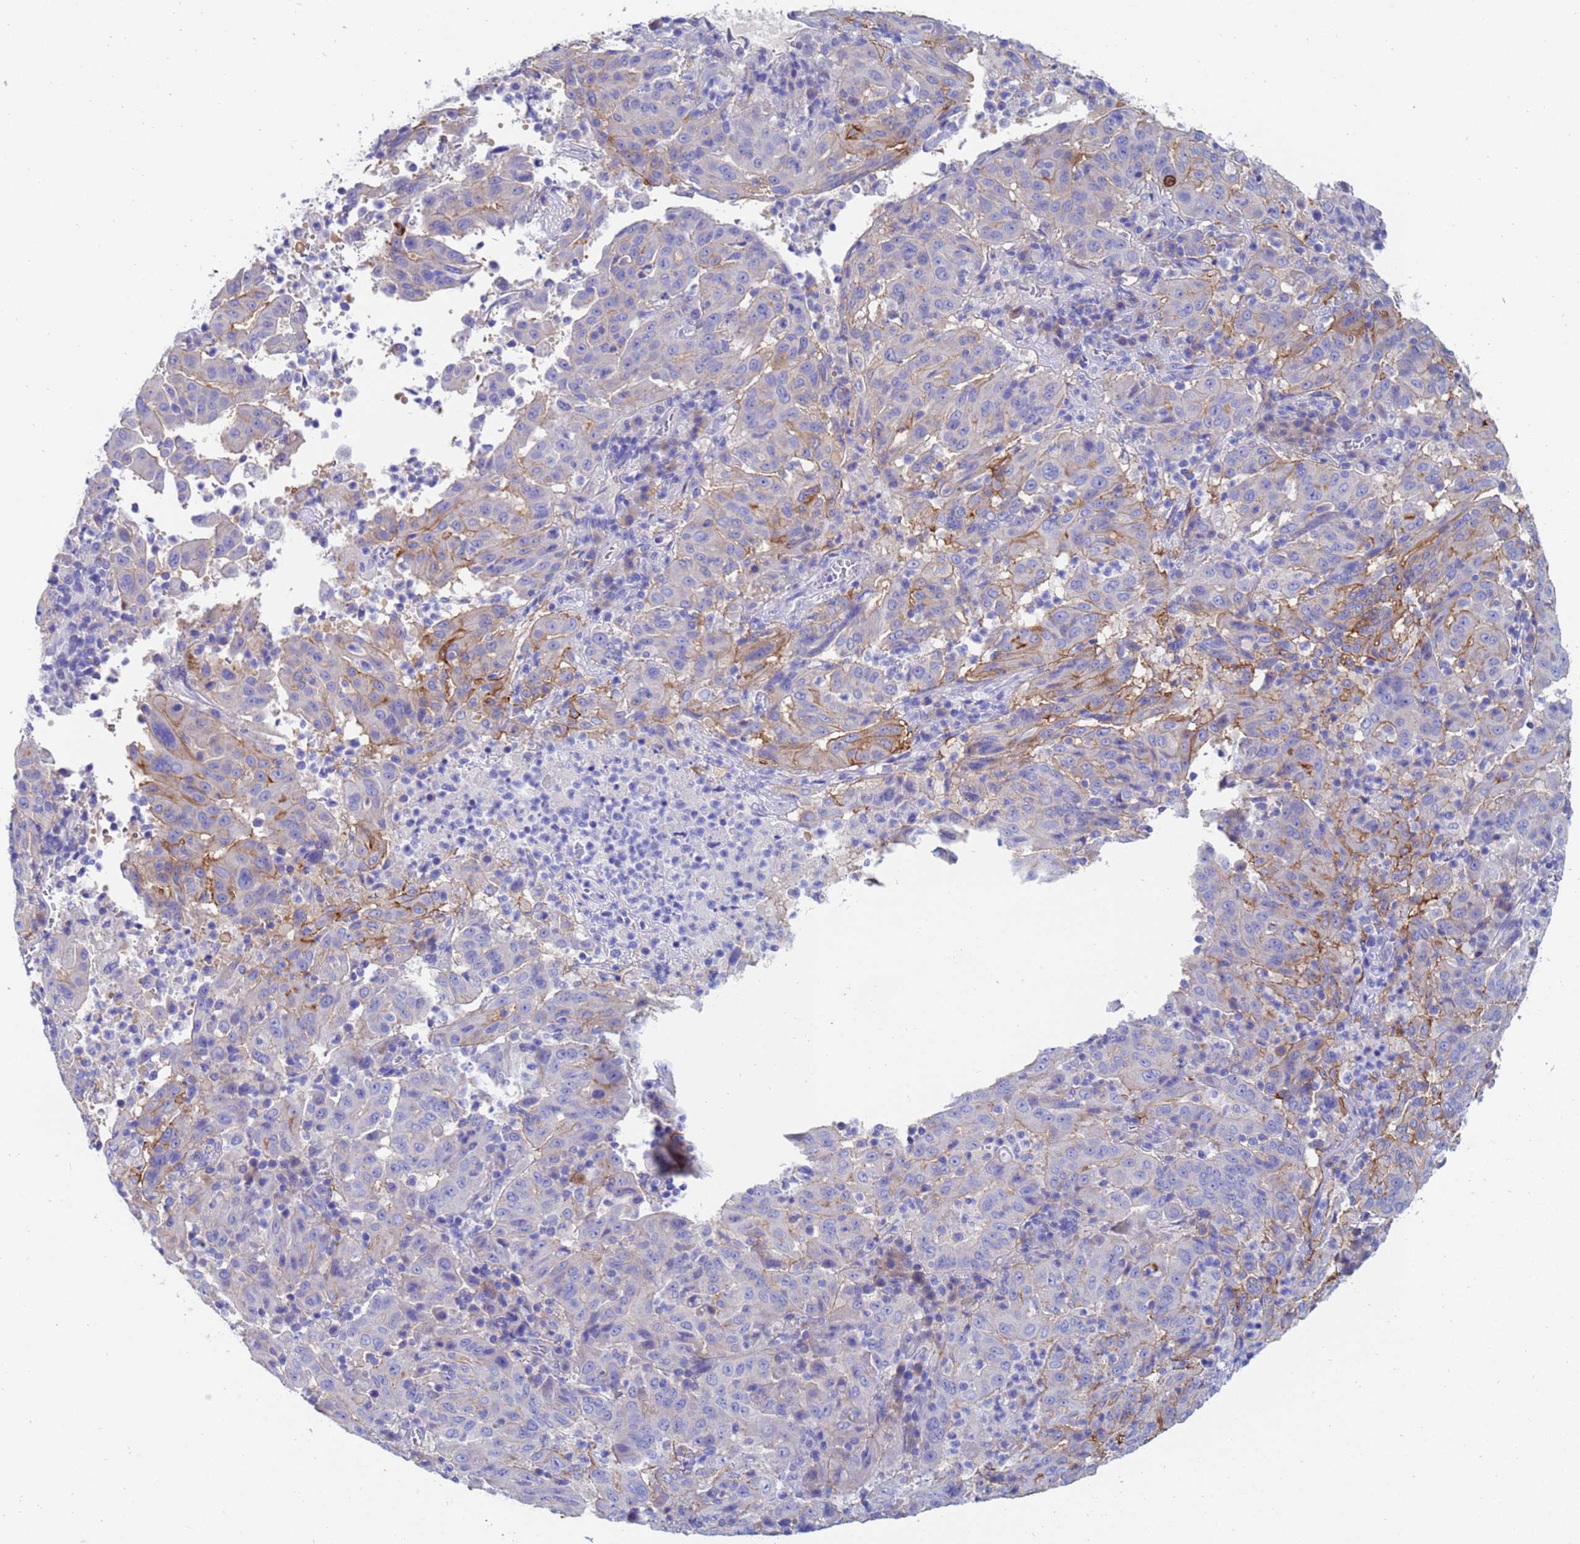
{"staining": {"intensity": "moderate", "quantity": "<25%", "location": "cytoplasmic/membranous"}, "tissue": "pancreatic cancer", "cell_type": "Tumor cells", "image_type": "cancer", "snomed": [{"axis": "morphology", "description": "Adenocarcinoma, NOS"}, {"axis": "topography", "description": "Pancreas"}], "caption": "Protein staining displays moderate cytoplasmic/membranous expression in about <25% of tumor cells in pancreatic adenocarcinoma. (Stains: DAB in brown, nuclei in blue, Microscopy: brightfield microscopy at high magnification).", "gene": "UBE2O", "patient": {"sex": "male", "age": 63}}